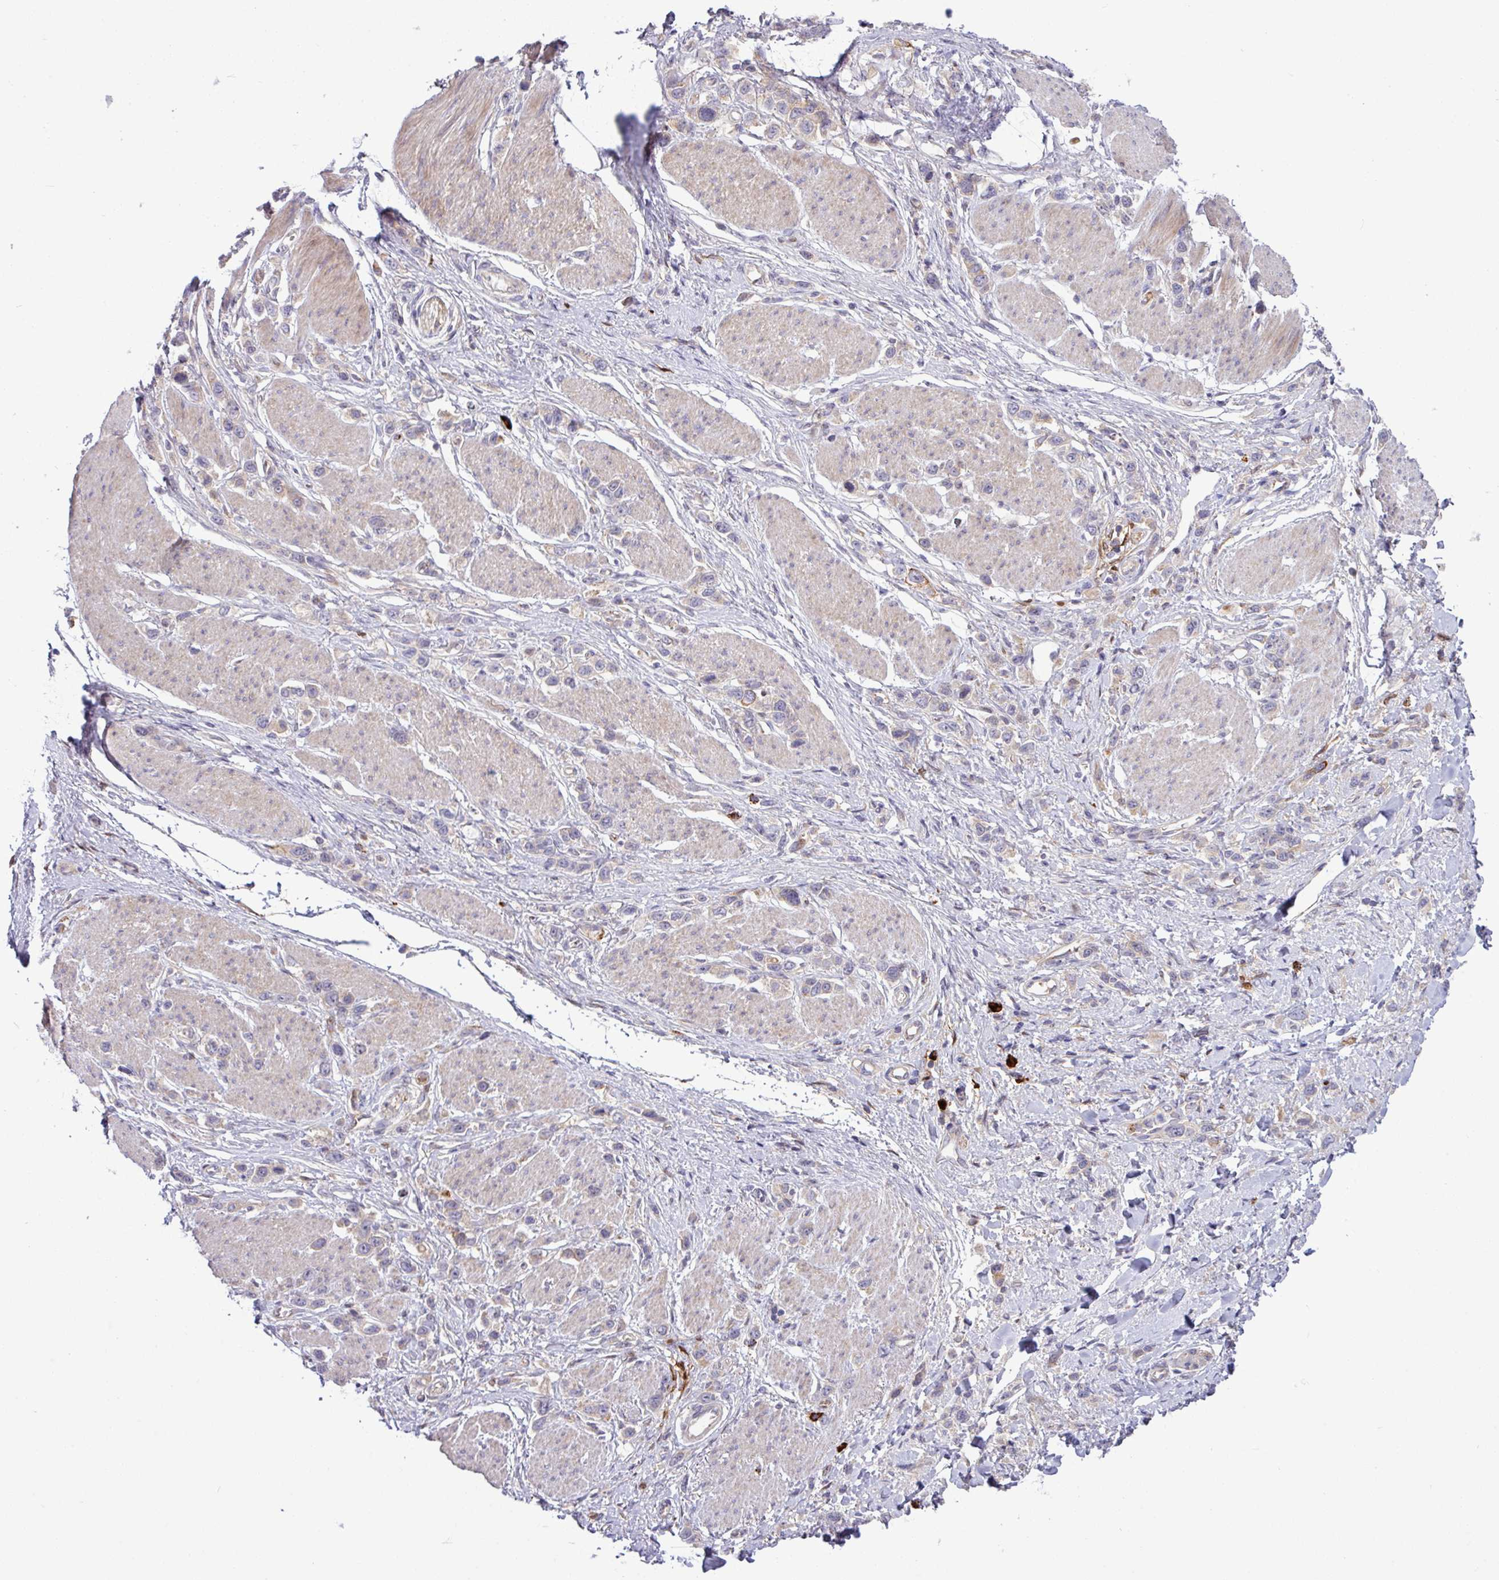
{"staining": {"intensity": "negative", "quantity": "none", "location": "none"}, "tissue": "stomach cancer", "cell_type": "Tumor cells", "image_type": "cancer", "snomed": [{"axis": "morphology", "description": "Adenocarcinoma, NOS"}, {"axis": "topography", "description": "Stomach"}], "caption": "IHC micrograph of neoplastic tissue: human stomach cancer stained with DAB displays no significant protein staining in tumor cells.", "gene": "B4GALNT4", "patient": {"sex": "female", "age": 65}}